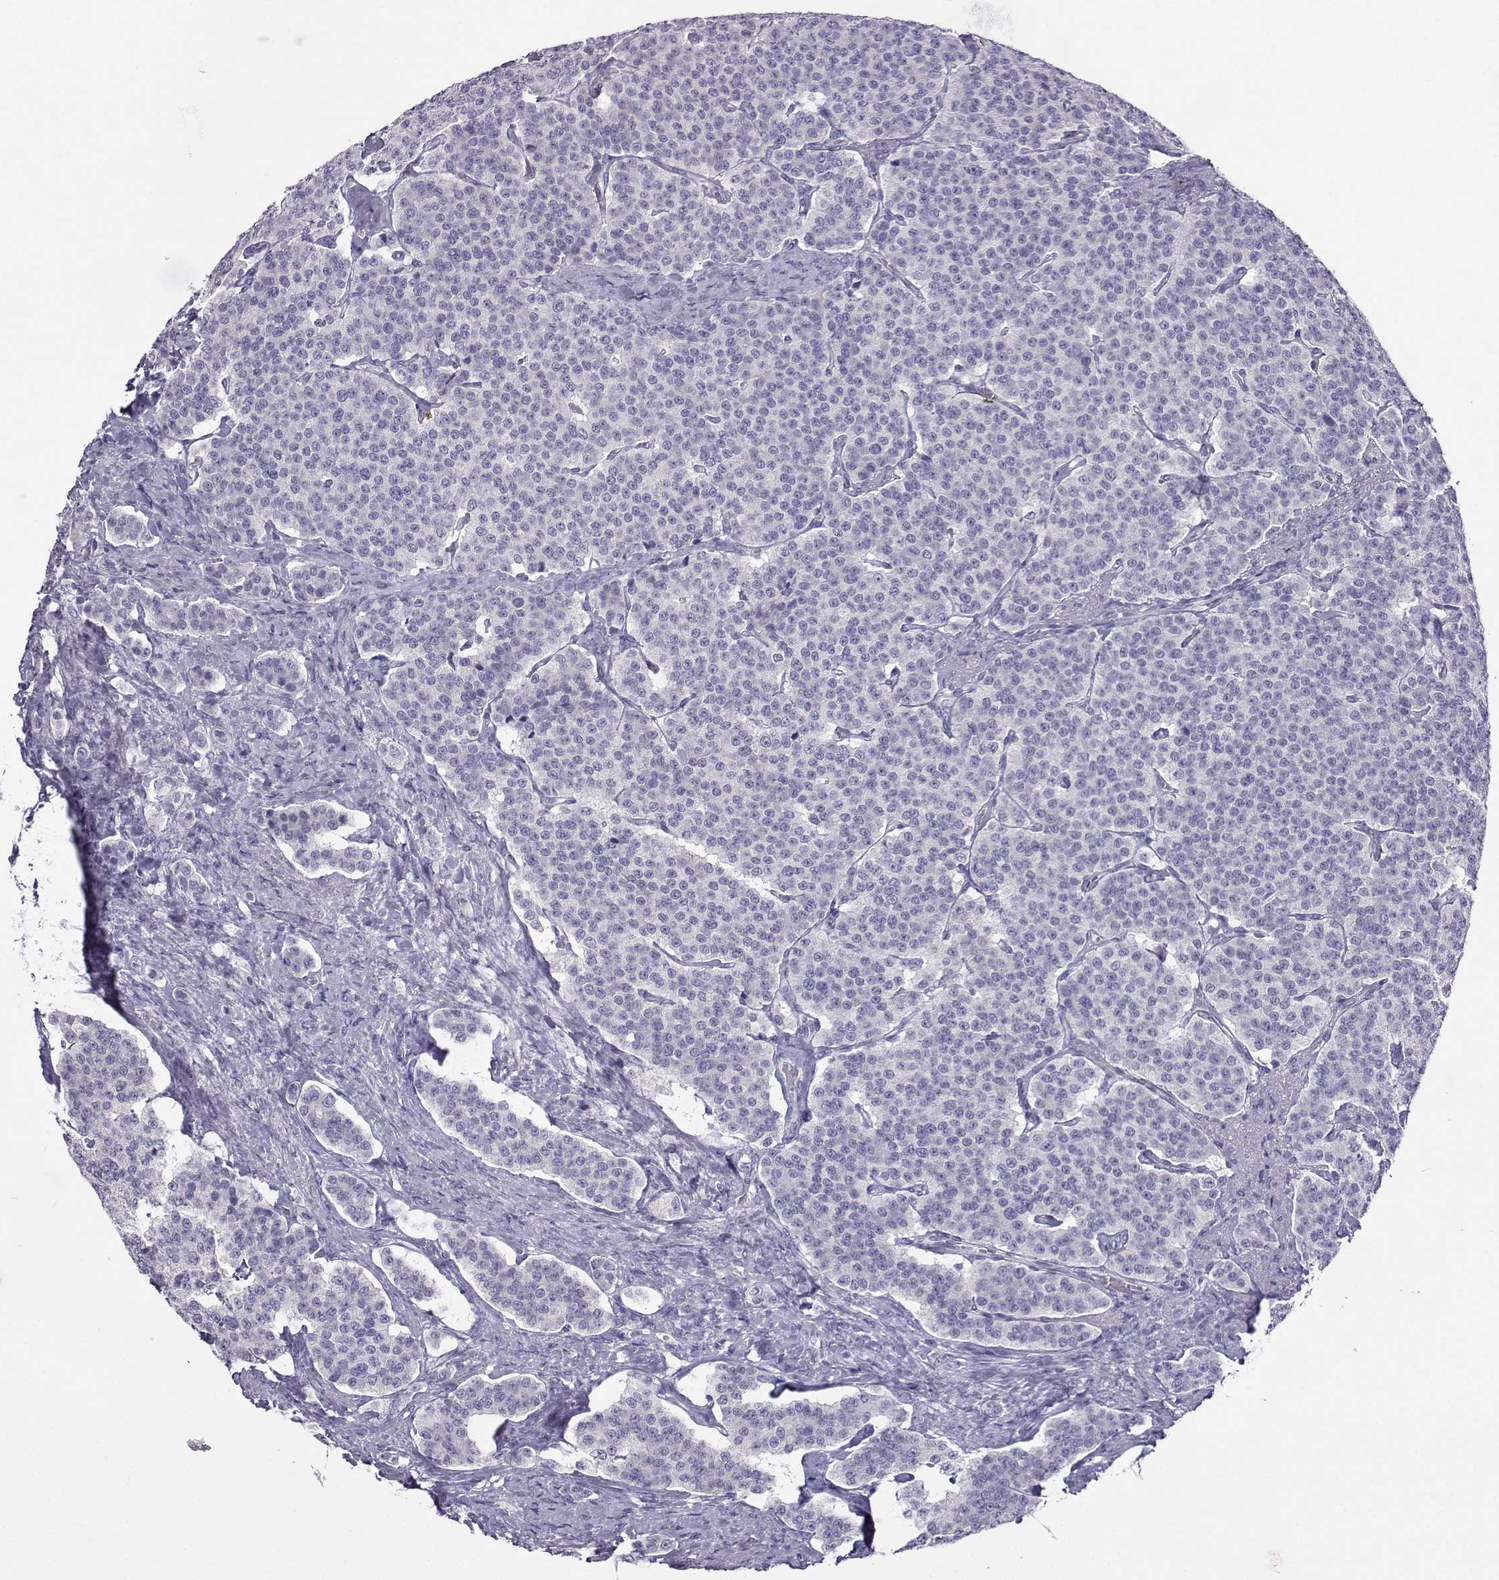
{"staining": {"intensity": "negative", "quantity": "none", "location": "none"}, "tissue": "carcinoid", "cell_type": "Tumor cells", "image_type": "cancer", "snomed": [{"axis": "morphology", "description": "Carcinoid, malignant, NOS"}, {"axis": "topography", "description": "Small intestine"}], "caption": "This is an immunohistochemistry (IHC) micrograph of human carcinoid. There is no positivity in tumor cells.", "gene": "FBXO24", "patient": {"sex": "female", "age": 58}}